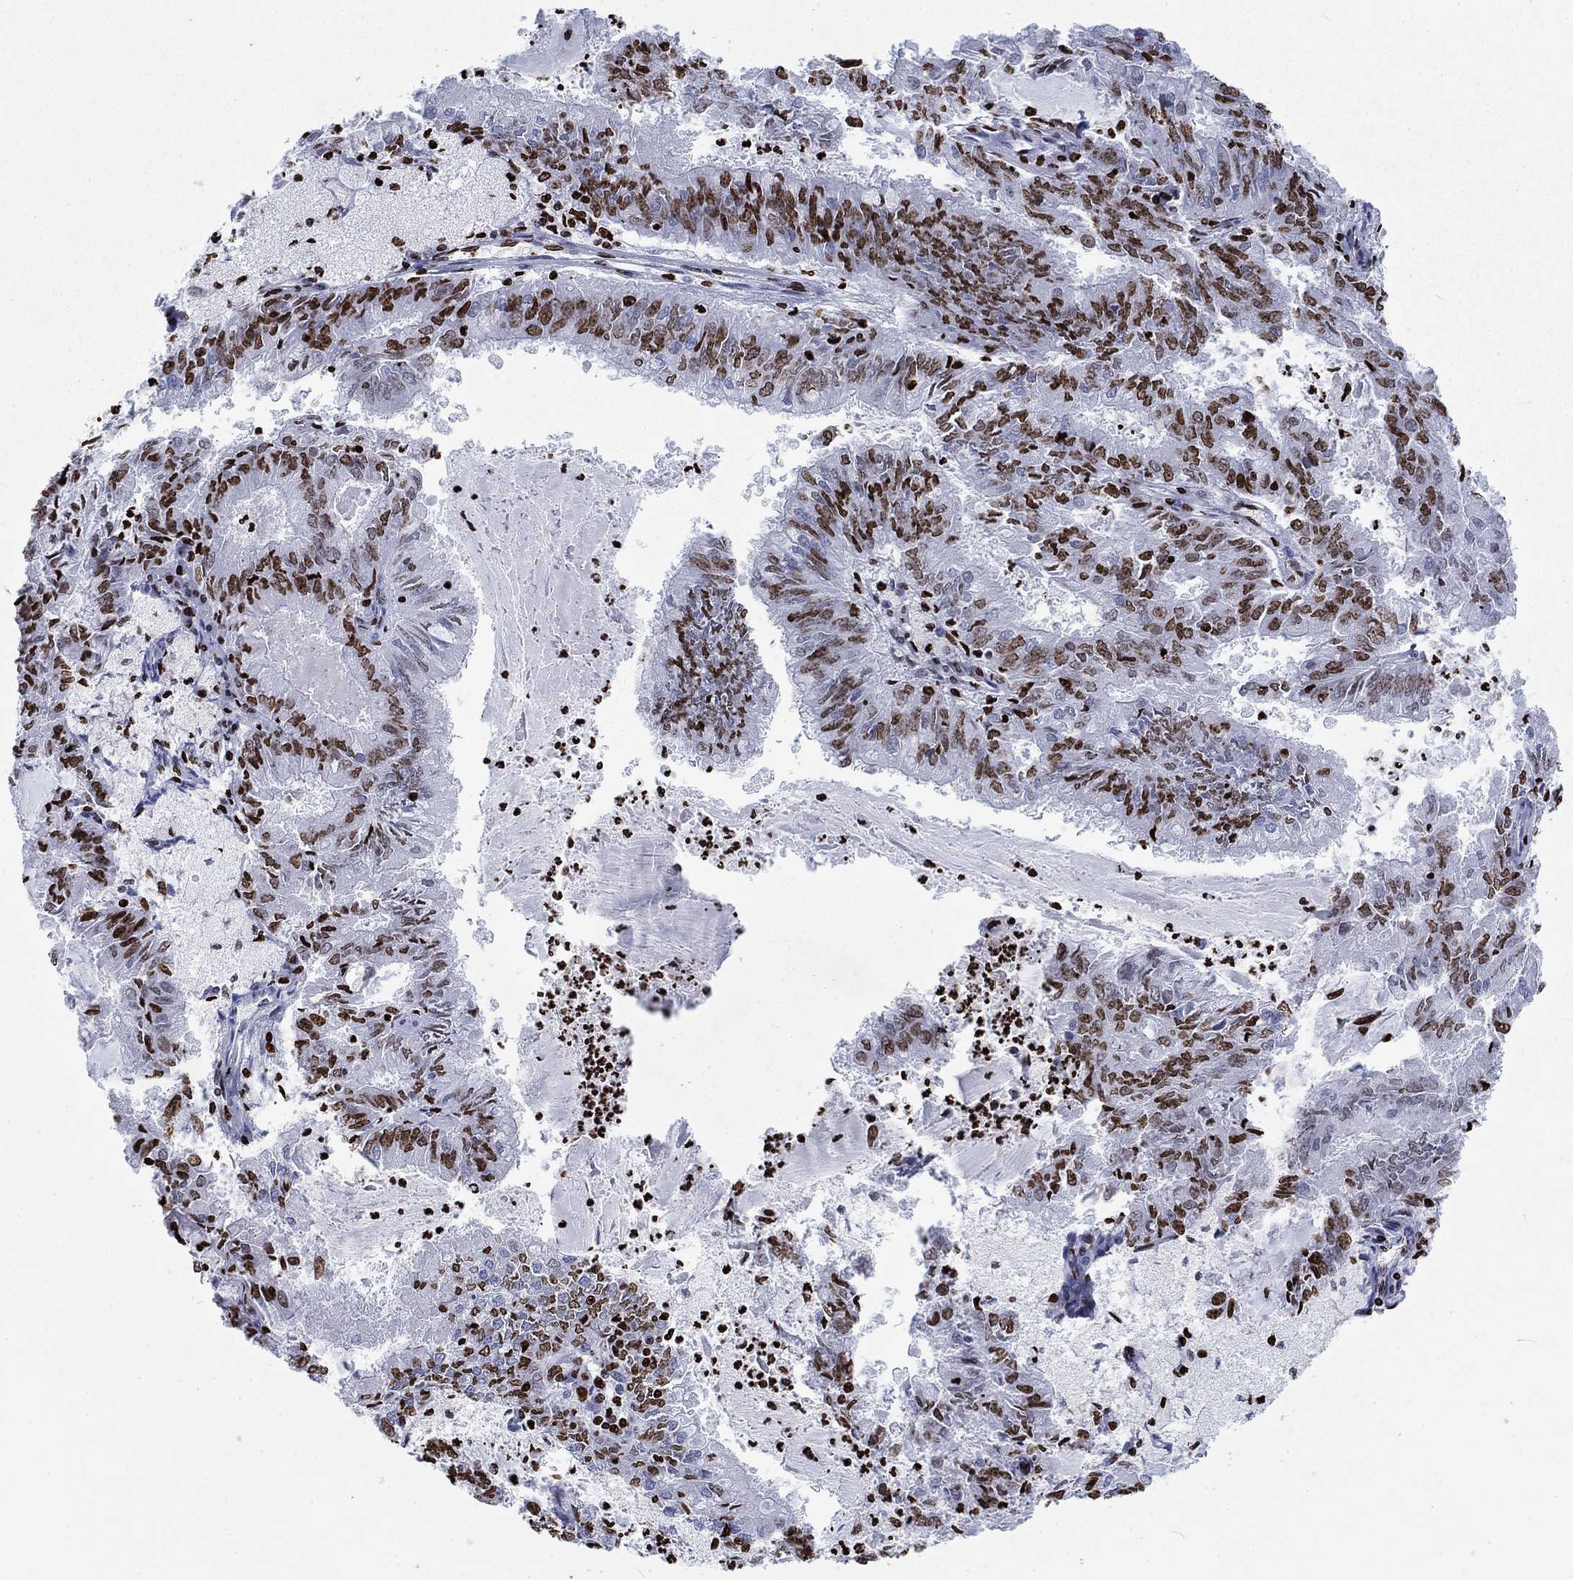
{"staining": {"intensity": "strong", "quantity": "25%-75%", "location": "nuclear"}, "tissue": "endometrial cancer", "cell_type": "Tumor cells", "image_type": "cancer", "snomed": [{"axis": "morphology", "description": "Adenocarcinoma, NOS"}, {"axis": "topography", "description": "Endometrium"}], "caption": "There is high levels of strong nuclear positivity in tumor cells of endometrial cancer (adenocarcinoma), as demonstrated by immunohistochemical staining (brown color).", "gene": "H1-5", "patient": {"sex": "female", "age": 57}}